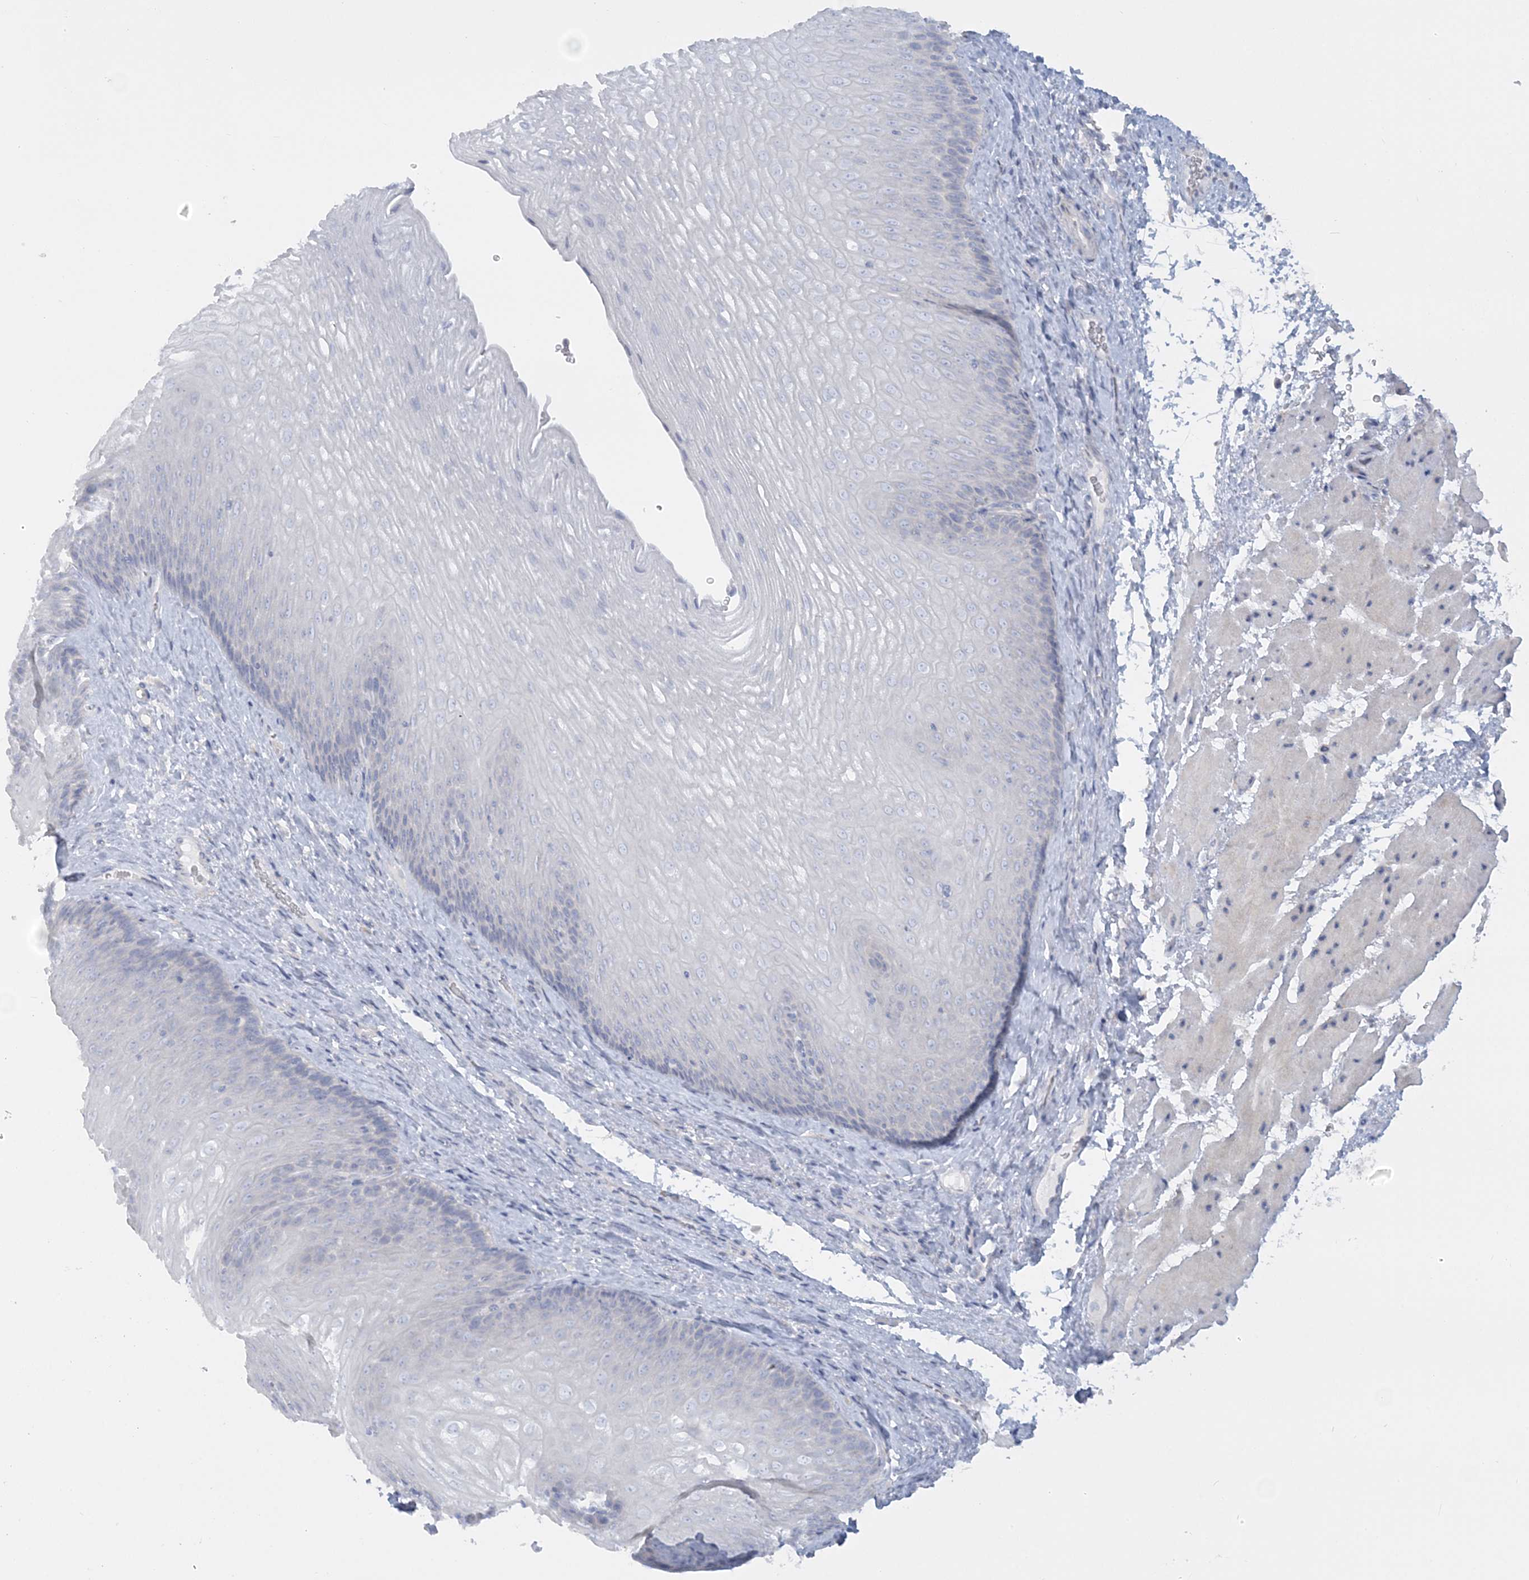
{"staining": {"intensity": "negative", "quantity": "none", "location": "none"}, "tissue": "esophagus", "cell_type": "Squamous epithelial cells", "image_type": "normal", "snomed": [{"axis": "morphology", "description": "Normal tissue, NOS"}, {"axis": "topography", "description": "Esophagus"}], "caption": "Immunohistochemistry (IHC) of normal human esophagus displays no positivity in squamous epithelial cells. Brightfield microscopy of immunohistochemistry stained with DAB (brown) and hematoxylin (blue), captured at high magnification.", "gene": "ENSG00000288637", "patient": {"sex": "female", "age": 66}}